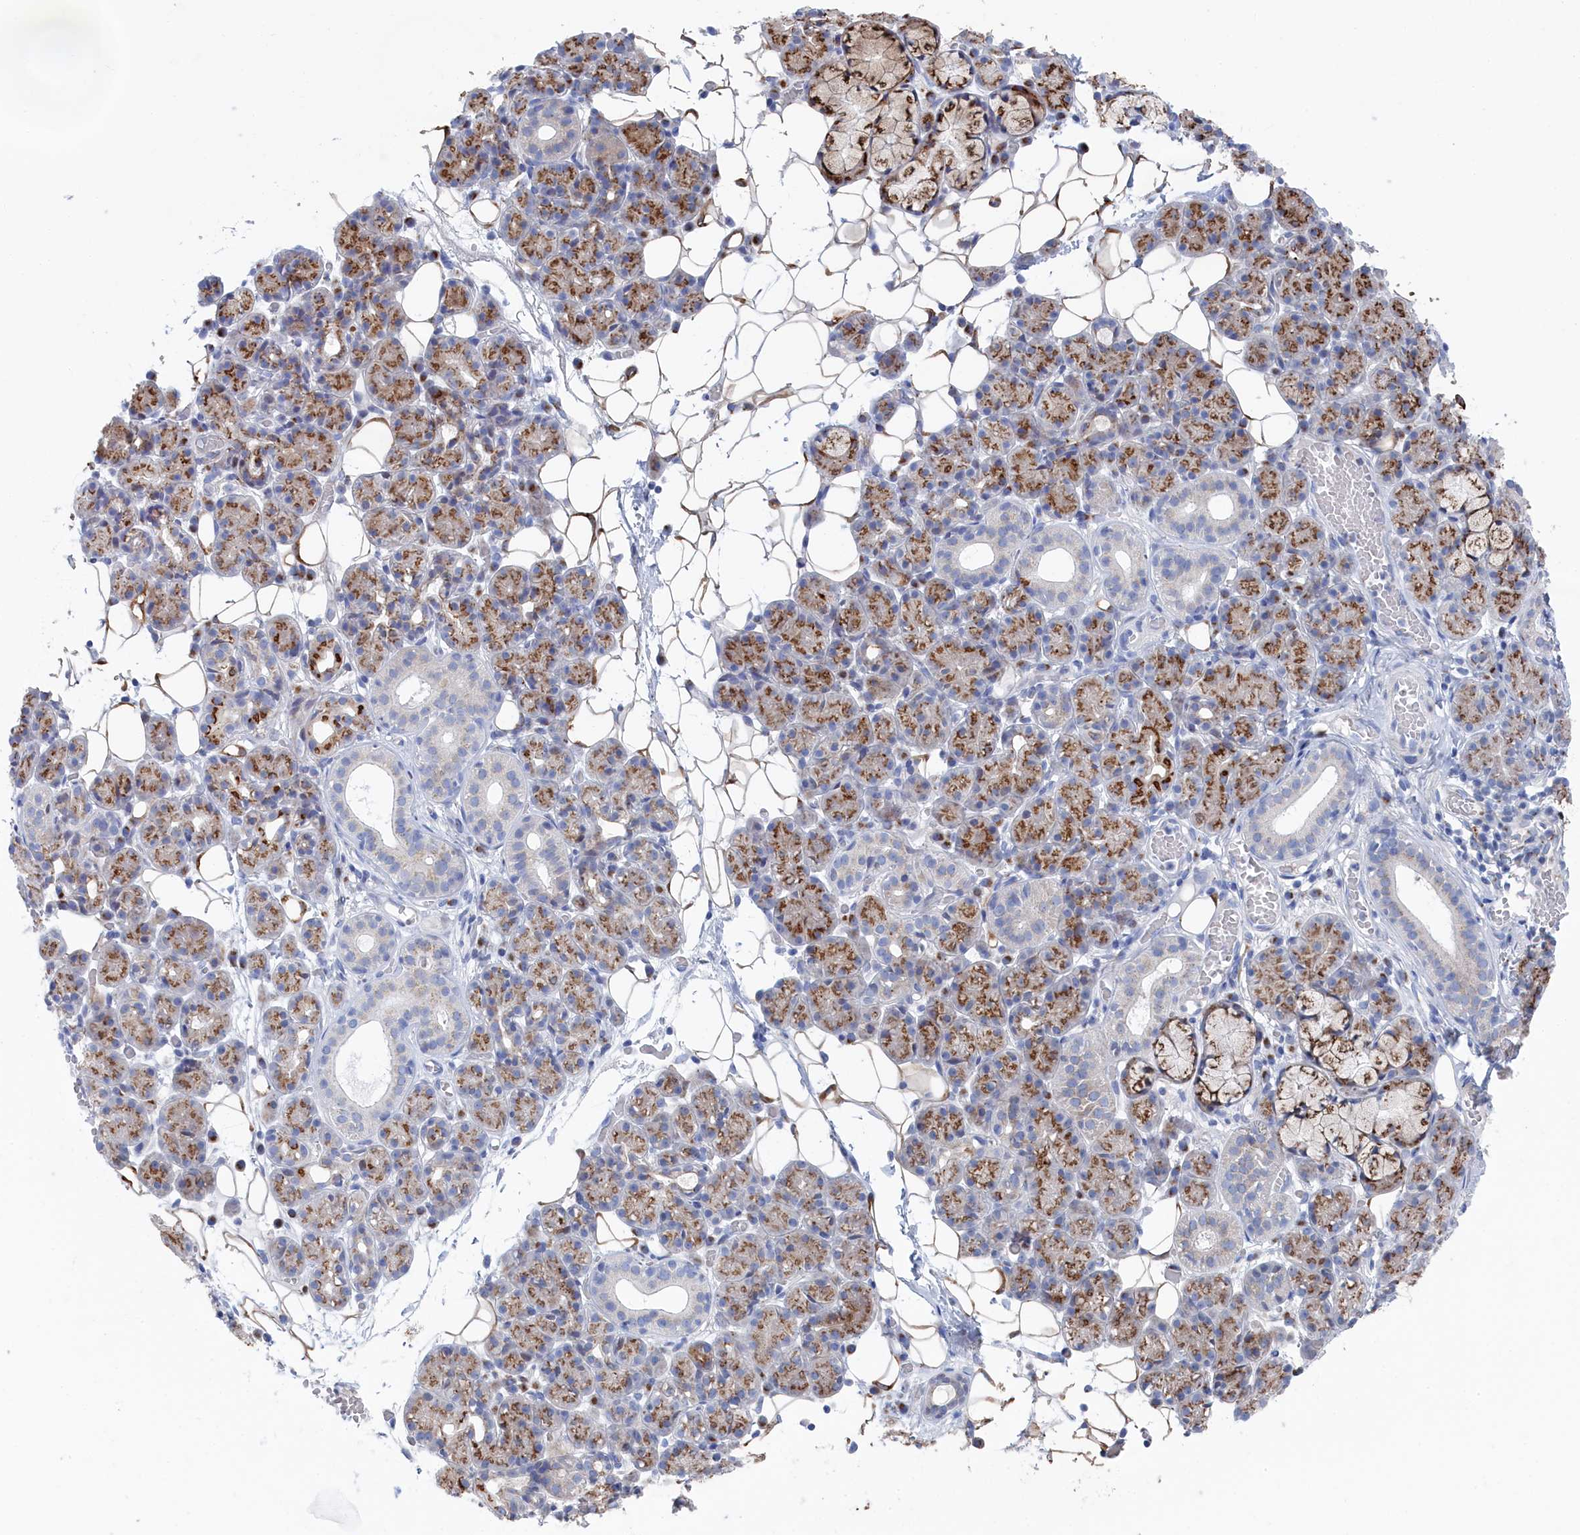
{"staining": {"intensity": "moderate", "quantity": "25%-75%", "location": "cytoplasmic/membranous"}, "tissue": "salivary gland", "cell_type": "Glandular cells", "image_type": "normal", "snomed": [{"axis": "morphology", "description": "Normal tissue, NOS"}, {"axis": "topography", "description": "Salivary gland"}], "caption": "Immunohistochemistry (IHC) of normal salivary gland displays medium levels of moderate cytoplasmic/membranous staining in approximately 25%-75% of glandular cells. (Brightfield microscopy of DAB IHC at high magnification).", "gene": "IRX1", "patient": {"sex": "male", "age": 63}}